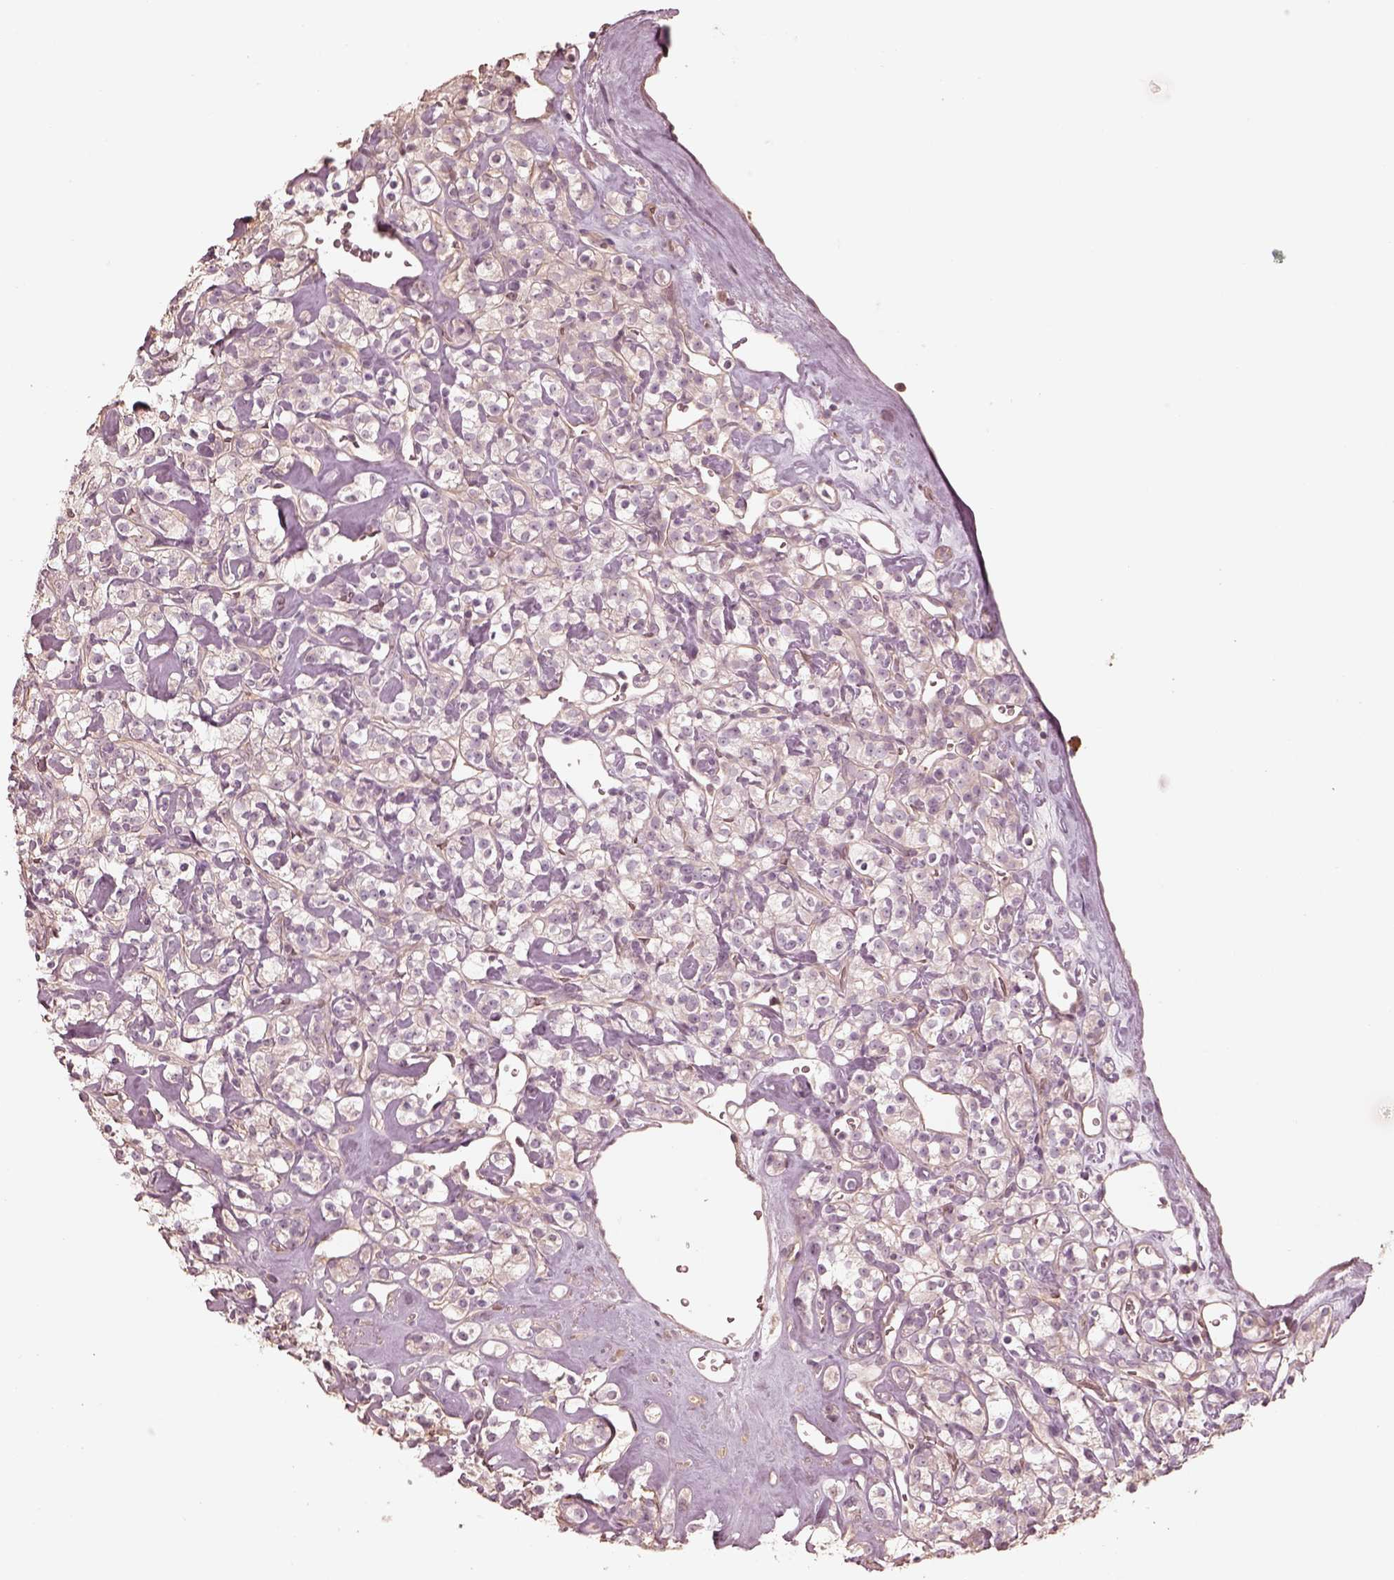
{"staining": {"intensity": "negative", "quantity": "none", "location": "none"}, "tissue": "renal cancer", "cell_type": "Tumor cells", "image_type": "cancer", "snomed": [{"axis": "morphology", "description": "Adenocarcinoma, NOS"}, {"axis": "topography", "description": "Kidney"}], "caption": "Immunohistochemistry (IHC) of renal adenocarcinoma demonstrates no staining in tumor cells.", "gene": "KIF5C", "patient": {"sex": "male", "age": 77}}